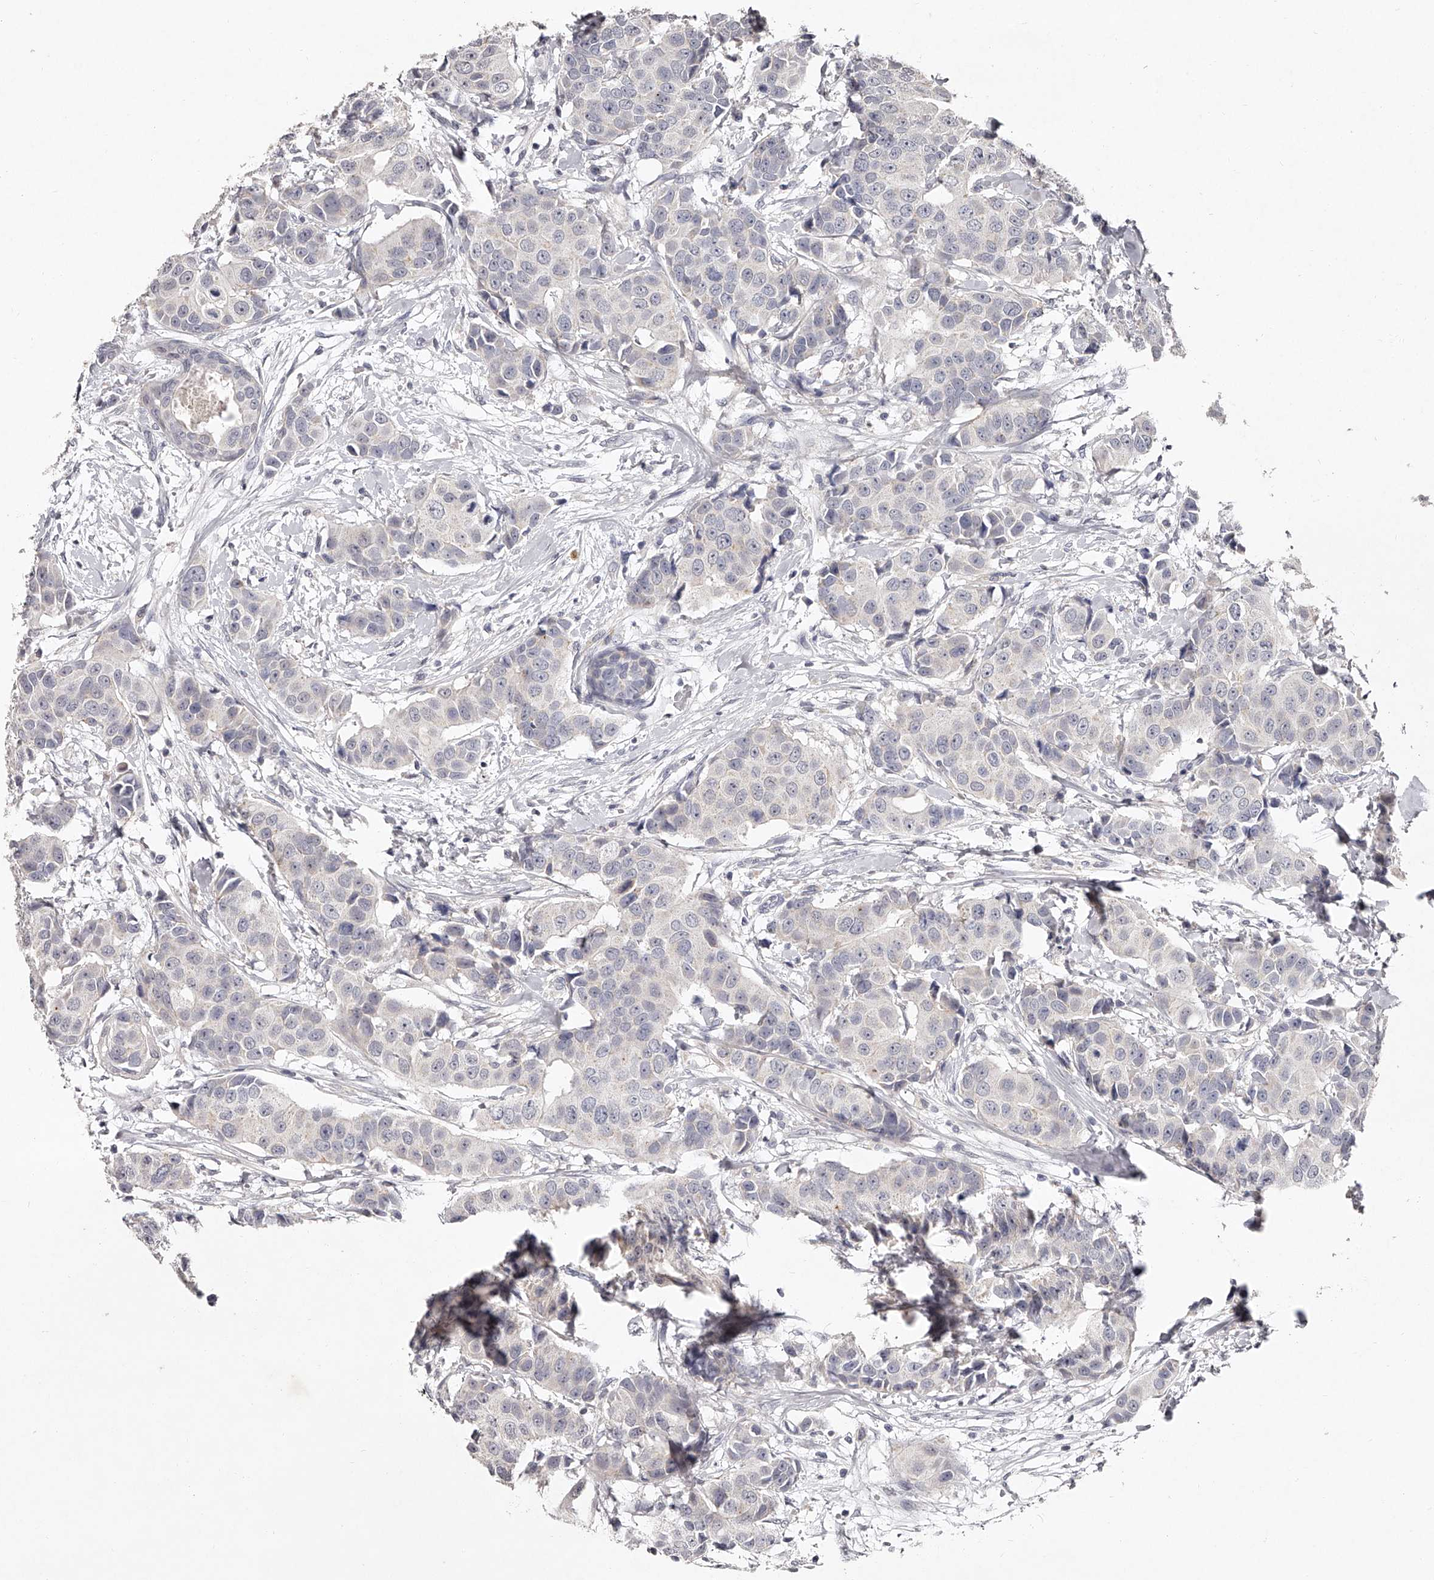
{"staining": {"intensity": "negative", "quantity": "none", "location": "none"}, "tissue": "breast cancer", "cell_type": "Tumor cells", "image_type": "cancer", "snomed": [{"axis": "morphology", "description": "Normal tissue, NOS"}, {"axis": "morphology", "description": "Duct carcinoma"}, {"axis": "topography", "description": "Breast"}], "caption": "Immunohistochemical staining of human breast cancer (infiltrating ductal carcinoma) shows no significant expression in tumor cells.", "gene": "NT5DC1", "patient": {"sex": "female", "age": 39}}